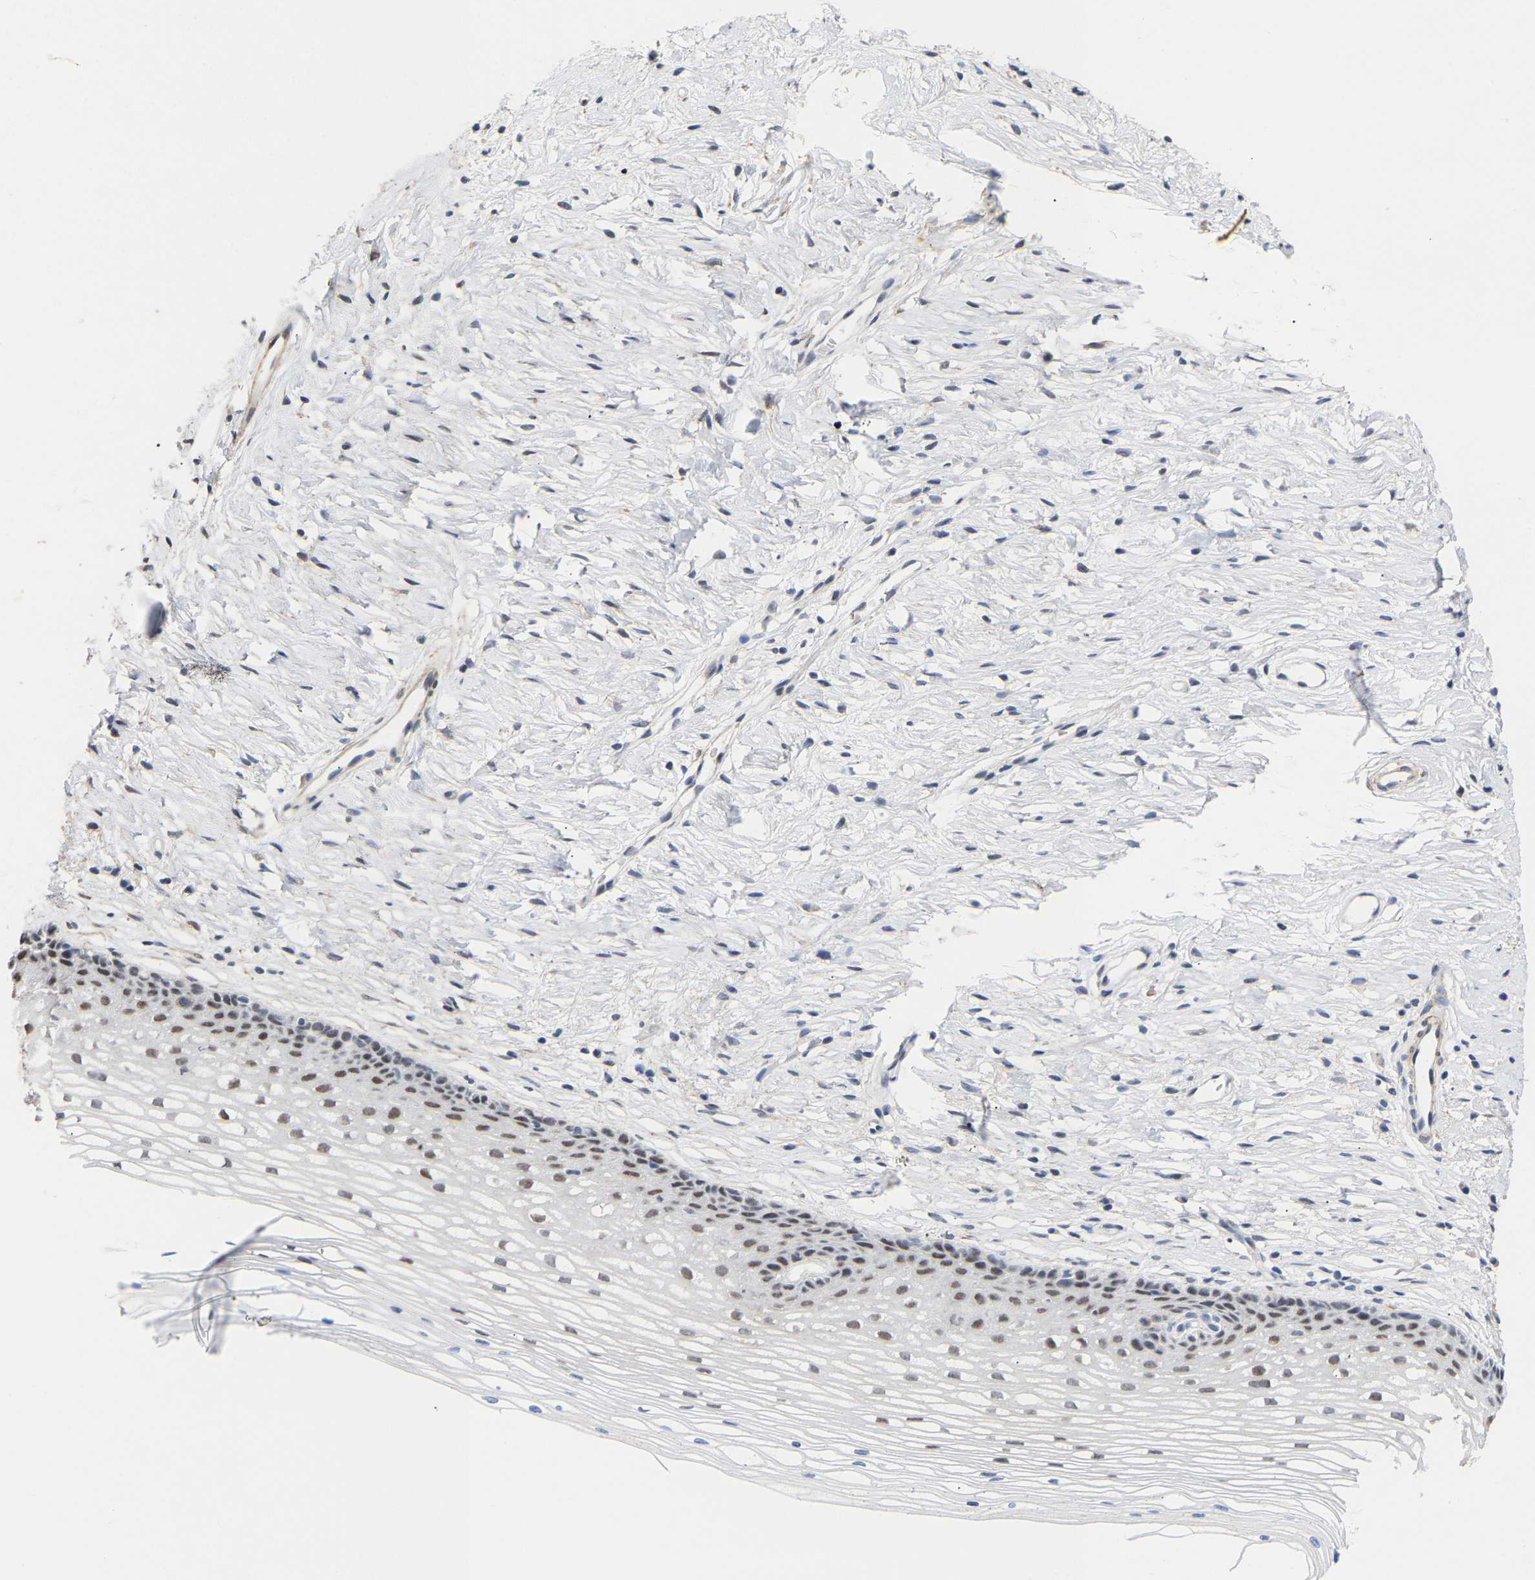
{"staining": {"intensity": "moderate", "quantity": "<25%", "location": "nuclear"}, "tissue": "cervix", "cell_type": "Squamous epithelial cells", "image_type": "normal", "snomed": [{"axis": "morphology", "description": "Normal tissue, NOS"}, {"axis": "topography", "description": "Cervix"}], "caption": "A brown stain labels moderate nuclear staining of a protein in squamous epithelial cells of normal human cervix.", "gene": "AMPH", "patient": {"sex": "female", "age": 77}}